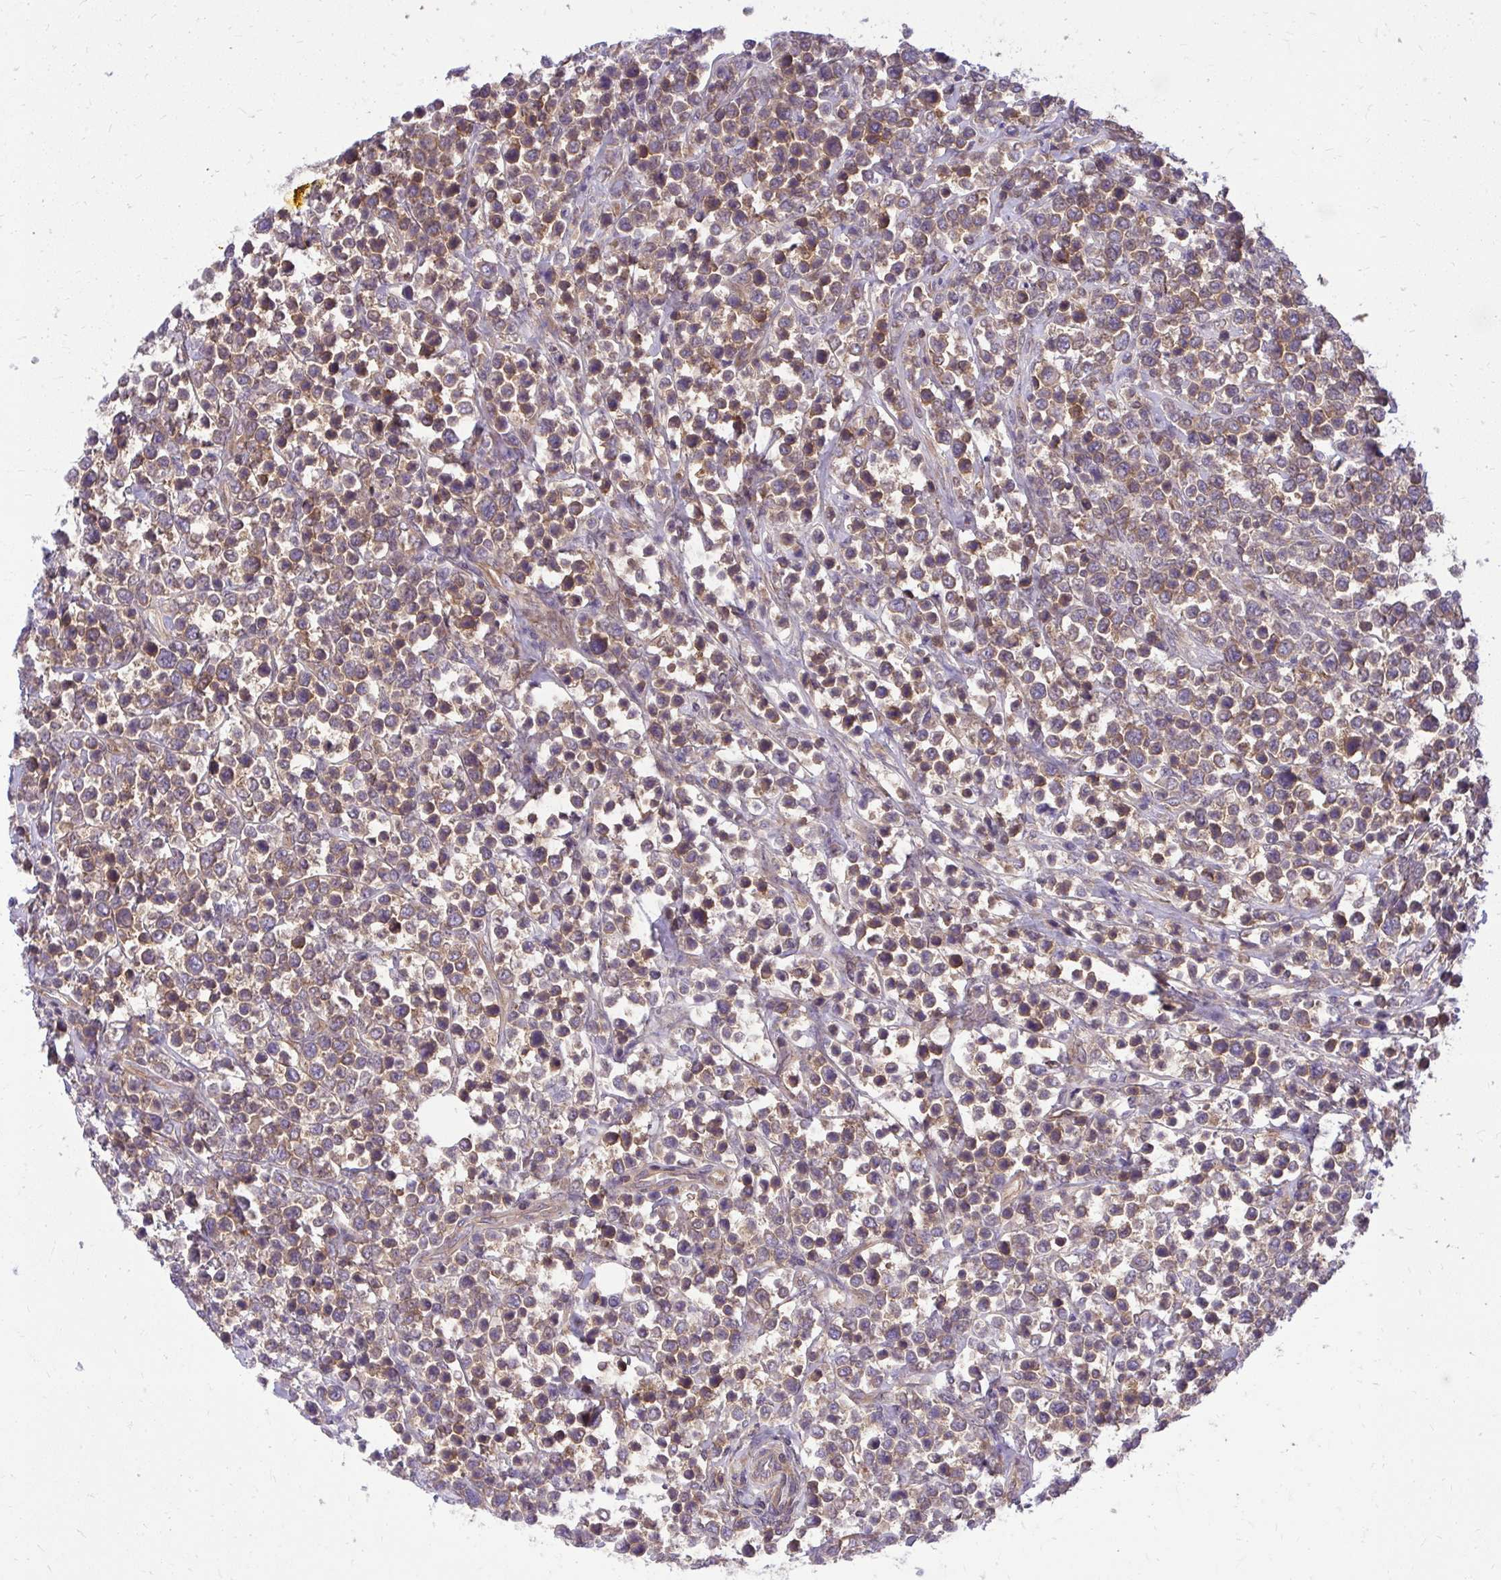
{"staining": {"intensity": "moderate", "quantity": ">75%", "location": "cytoplasmic/membranous"}, "tissue": "lymphoma", "cell_type": "Tumor cells", "image_type": "cancer", "snomed": [{"axis": "morphology", "description": "Malignant lymphoma, non-Hodgkin's type, High grade"}, {"axis": "topography", "description": "Soft tissue"}], "caption": "Protein analysis of lymphoma tissue displays moderate cytoplasmic/membranous positivity in approximately >75% of tumor cells.", "gene": "PPP5C", "patient": {"sex": "female", "age": 56}}